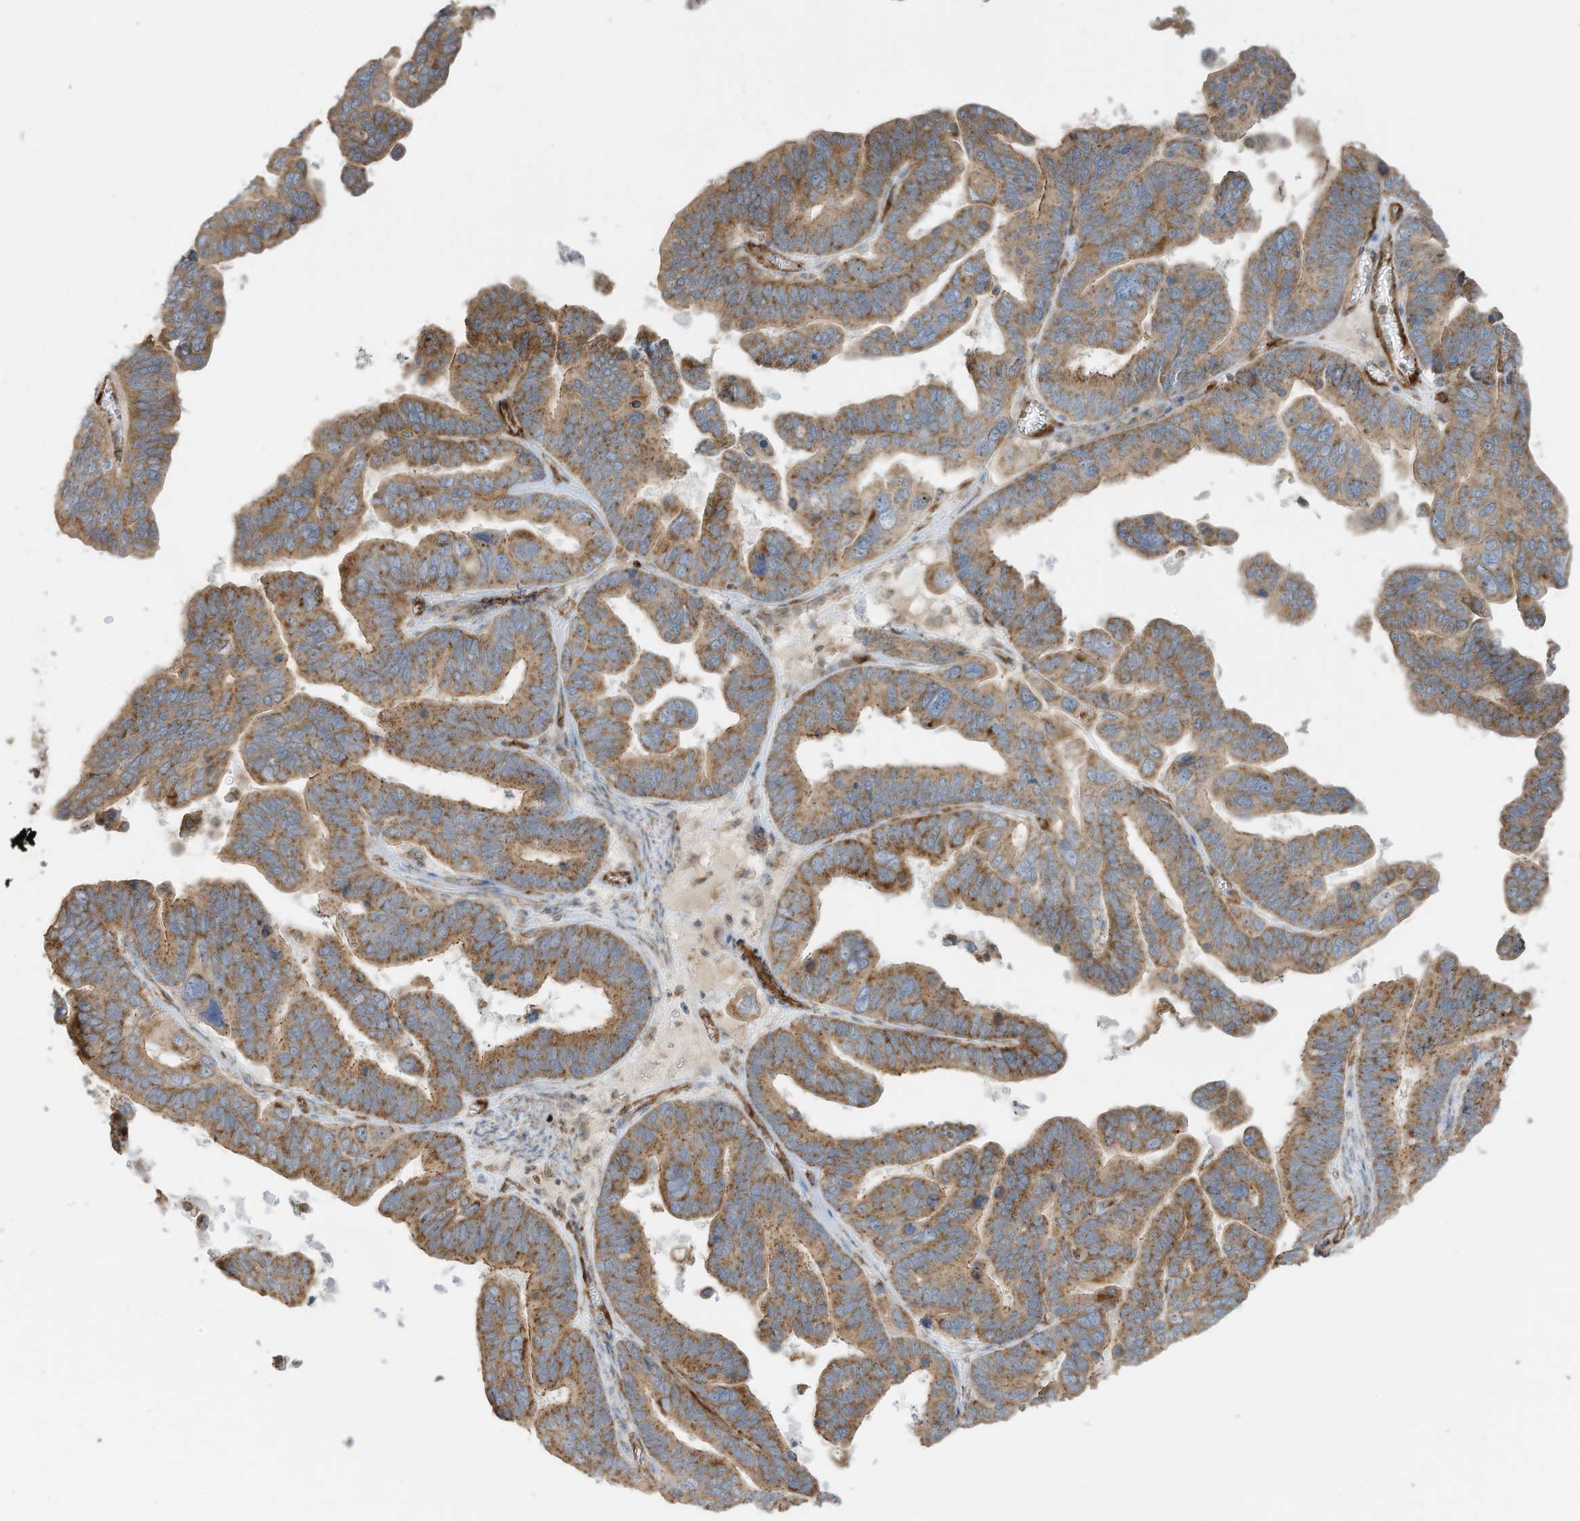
{"staining": {"intensity": "moderate", "quantity": ">75%", "location": "cytoplasmic/membranous"}, "tissue": "ovarian cancer", "cell_type": "Tumor cells", "image_type": "cancer", "snomed": [{"axis": "morphology", "description": "Cystadenocarcinoma, serous, NOS"}, {"axis": "topography", "description": "Ovary"}], "caption": "Protein analysis of serous cystadenocarcinoma (ovarian) tissue exhibits moderate cytoplasmic/membranous positivity in about >75% of tumor cells.", "gene": "ABCB7", "patient": {"sex": "female", "age": 56}}